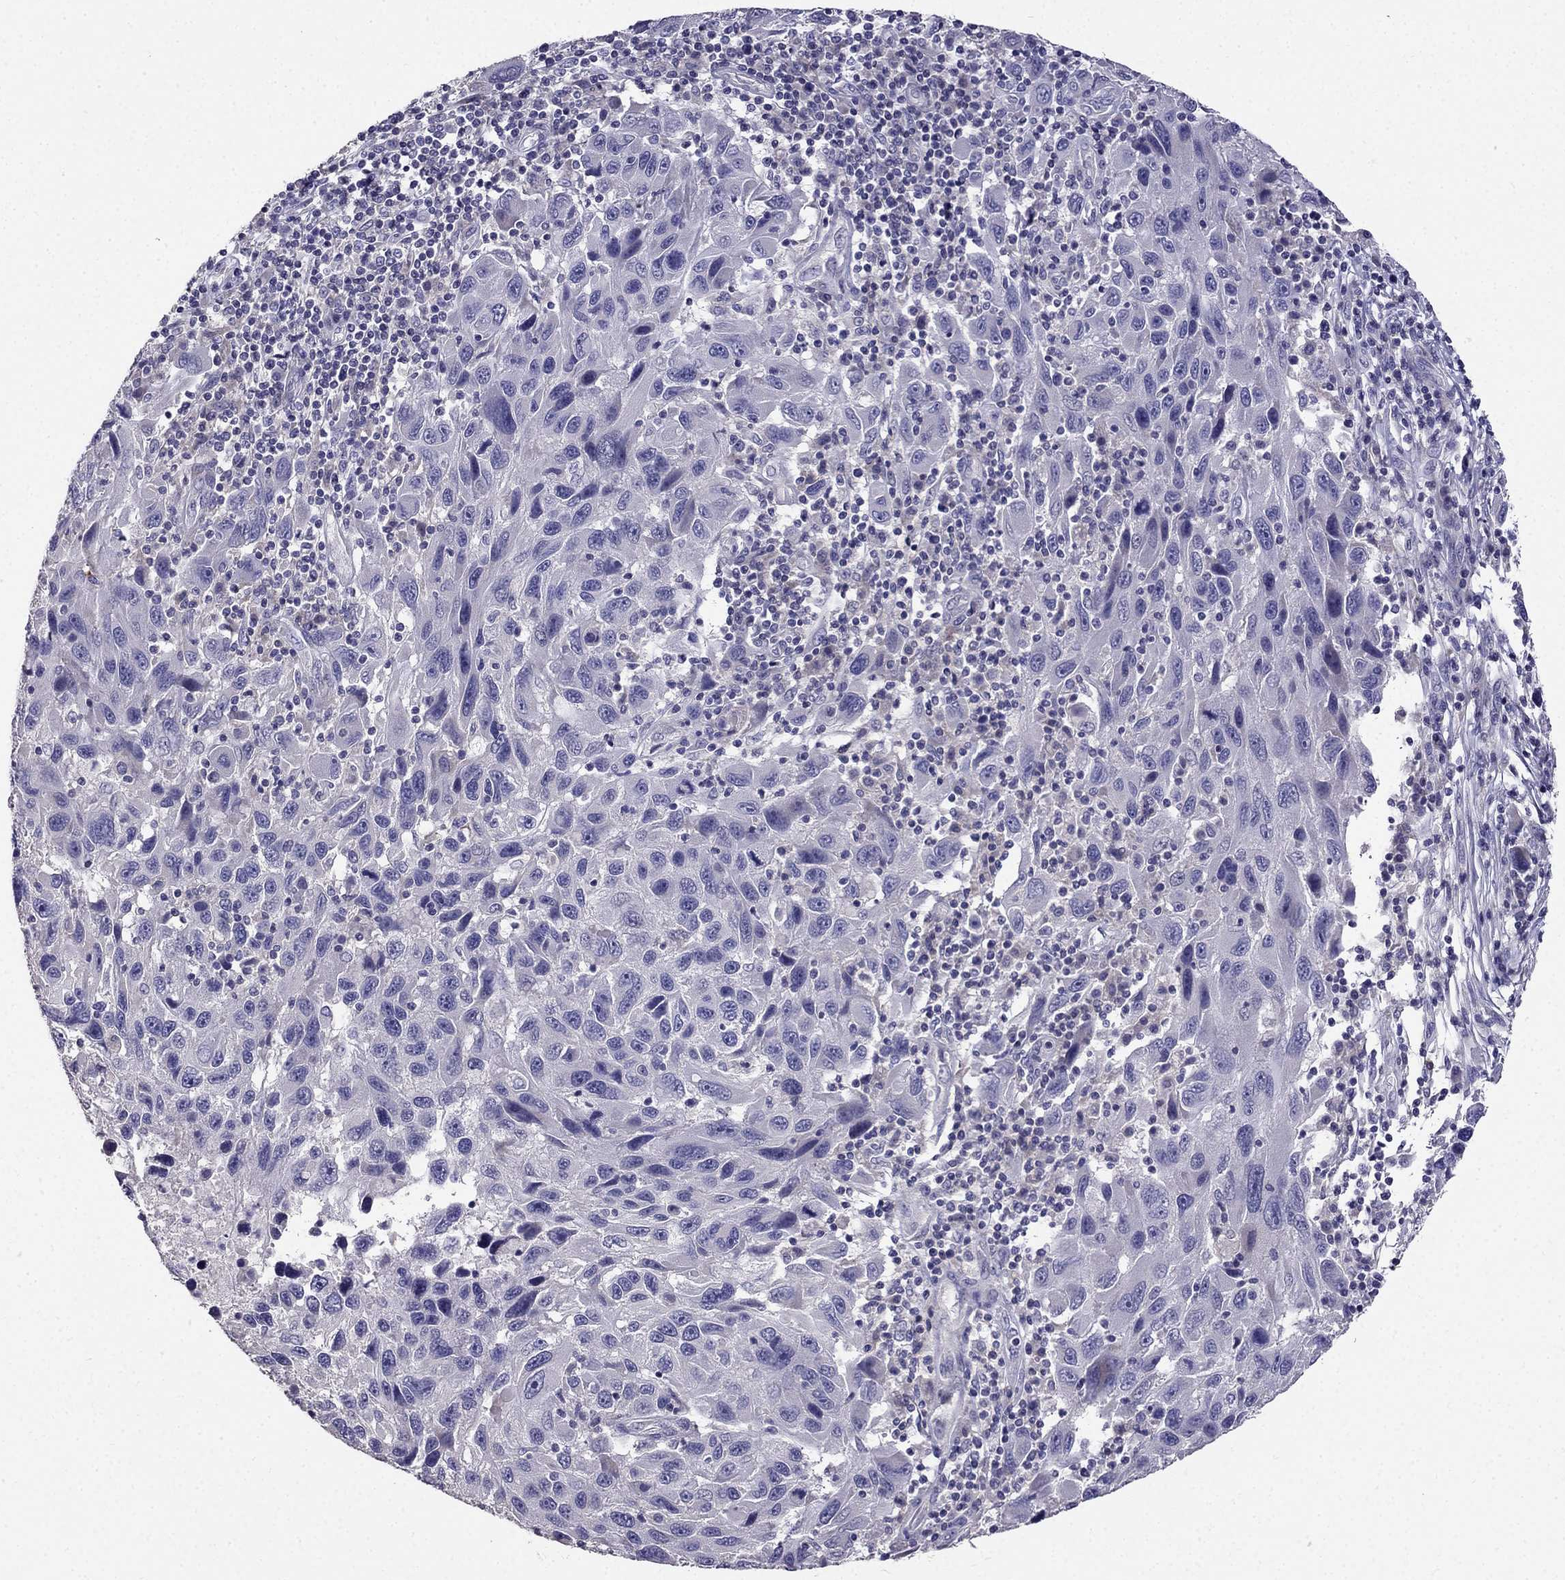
{"staining": {"intensity": "negative", "quantity": "none", "location": "none"}, "tissue": "melanoma", "cell_type": "Tumor cells", "image_type": "cancer", "snomed": [{"axis": "morphology", "description": "Malignant melanoma, NOS"}, {"axis": "topography", "description": "Skin"}], "caption": "The image displays no staining of tumor cells in malignant melanoma.", "gene": "AS3MT", "patient": {"sex": "male", "age": 53}}